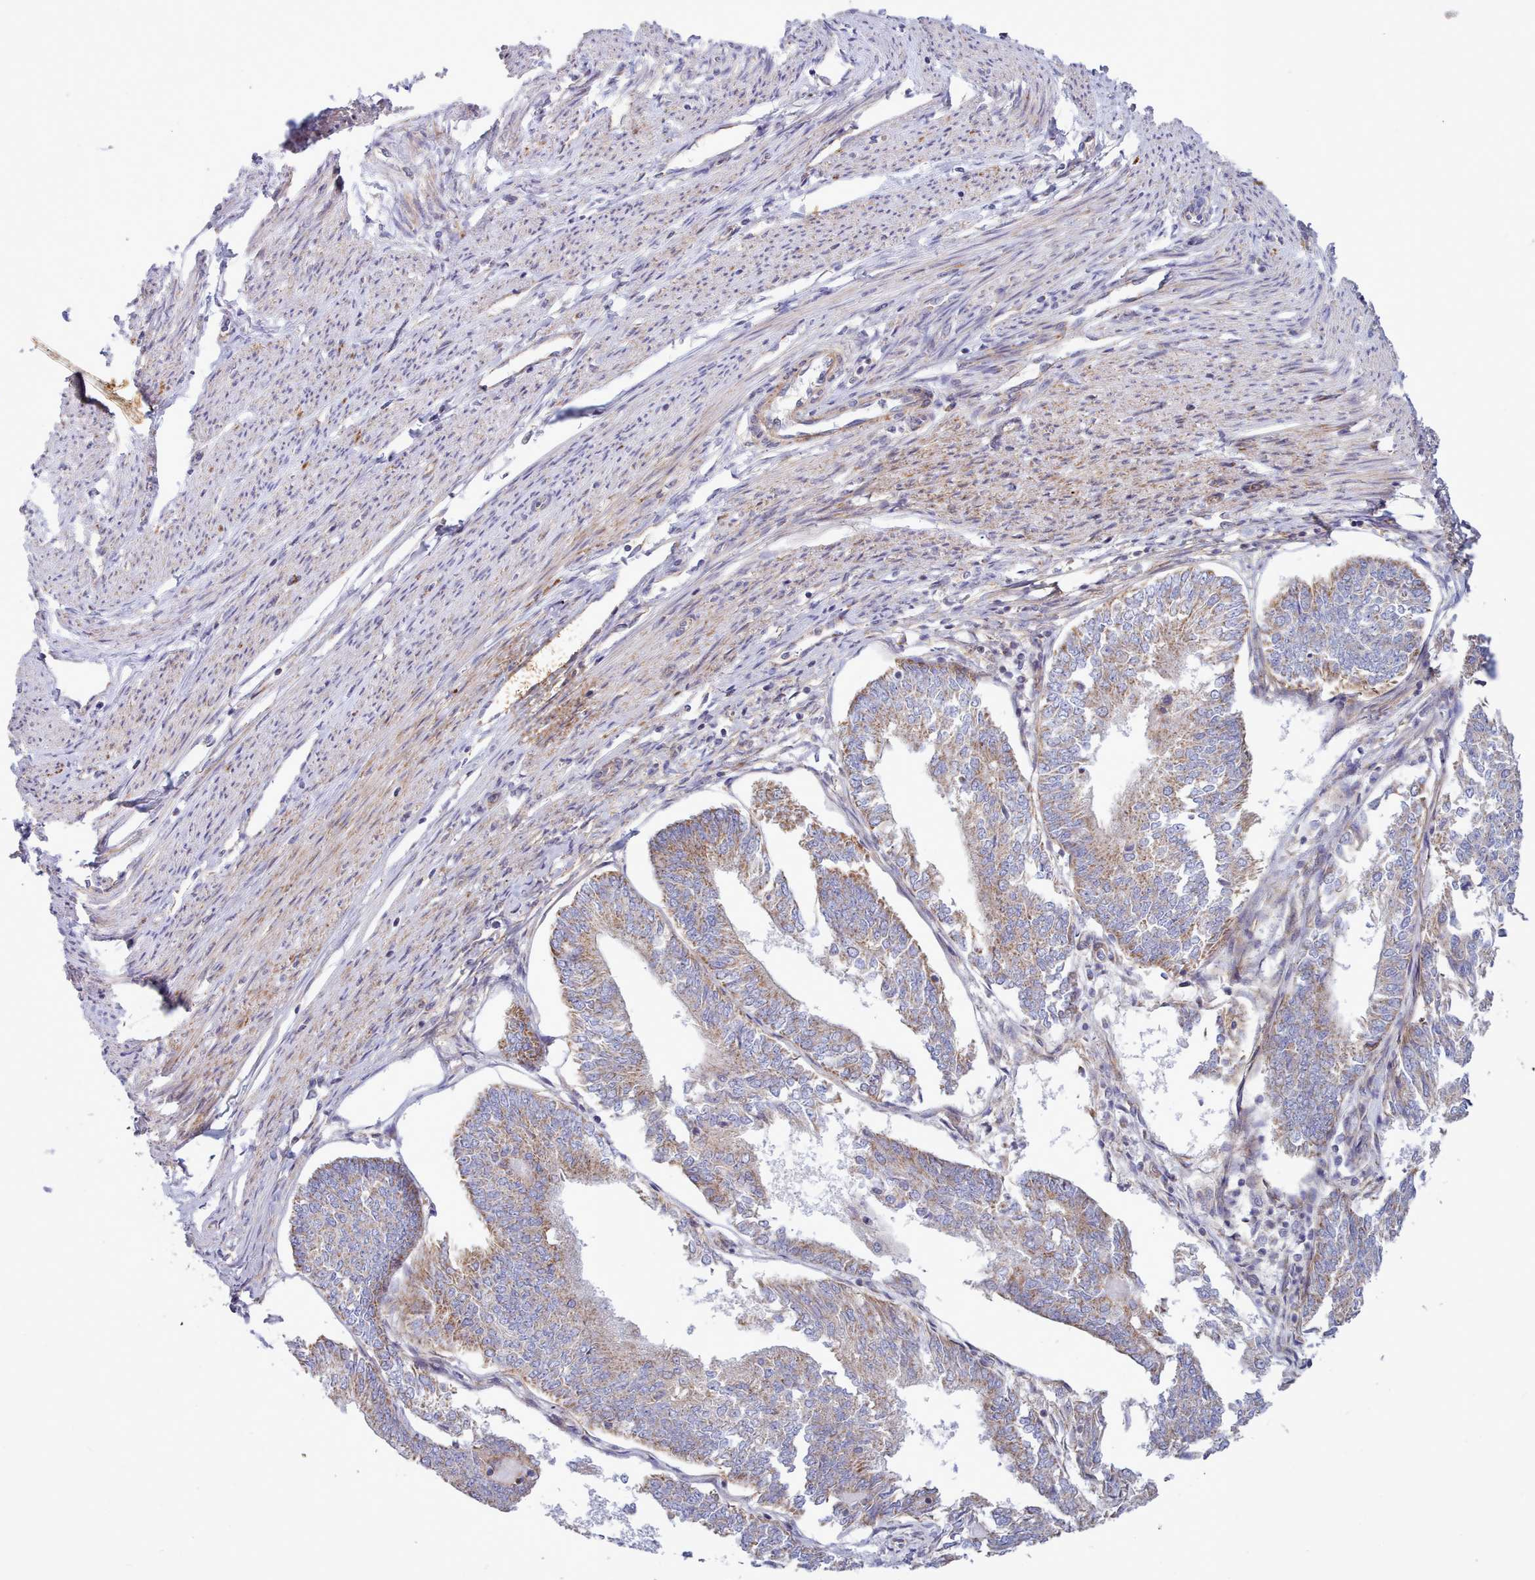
{"staining": {"intensity": "moderate", "quantity": "25%-75%", "location": "cytoplasmic/membranous"}, "tissue": "endometrial cancer", "cell_type": "Tumor cells", "image_type": "cancer", "snomed": [{"axis": "morphology", "description": "Adenocarcinoma, NOS"}, {"axis": "topography", "description": "Endometrium"}], "caption": "A photomicrograph showing moderate cytoplasmic/membranous staining in approximately 25%-75% of tumor cells in adenocarcinoma (endometrial), as visualized by brown immunohistochemical staining.", "gene": "MRPL21", "patient": {"sex": "female", "age": 58}}